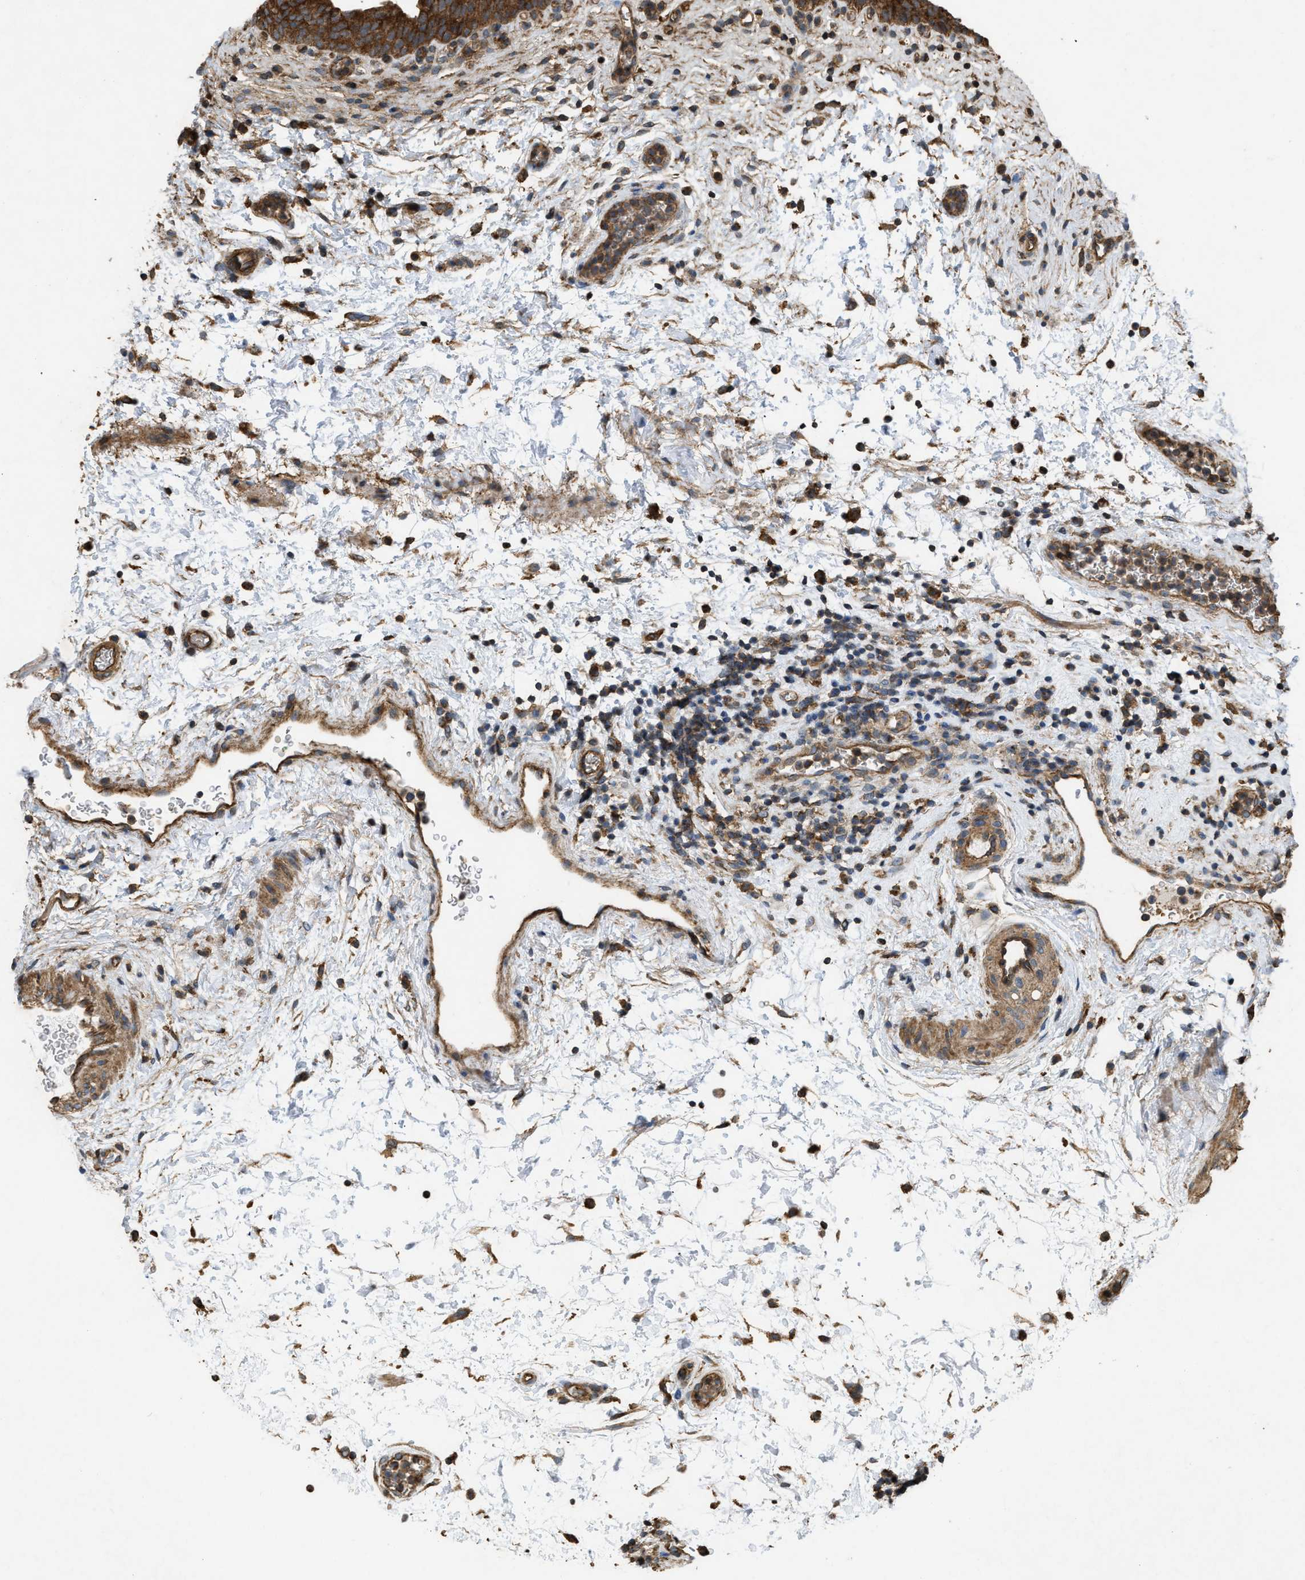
{"staining": {"intensity": "moderate", "quantity": ">75%", "location": "cytoplasmic/membranous"}, "tissue": "urinary bladder", "cell_type": "Urothelial cells", "image_type": "normal", "snomed": [{"axis": "morphology", "description": "Normal tissue, NOS"}, {"axis": "topography", "description": "Urinary bladder"}], "caption": "Protein staining displays moderate cytoplasmic/membranous positivity in approximately >75% of urothelial cells in normal urinary bladder. The staining is performed using DAB (3,3'-diaminobenzidine) brown chromogen to label protein expression. The nuclei are counter-stained blue using hematoxylin.", "gene": "GNB4", "patient": {"sex": "male", "age": 37}}